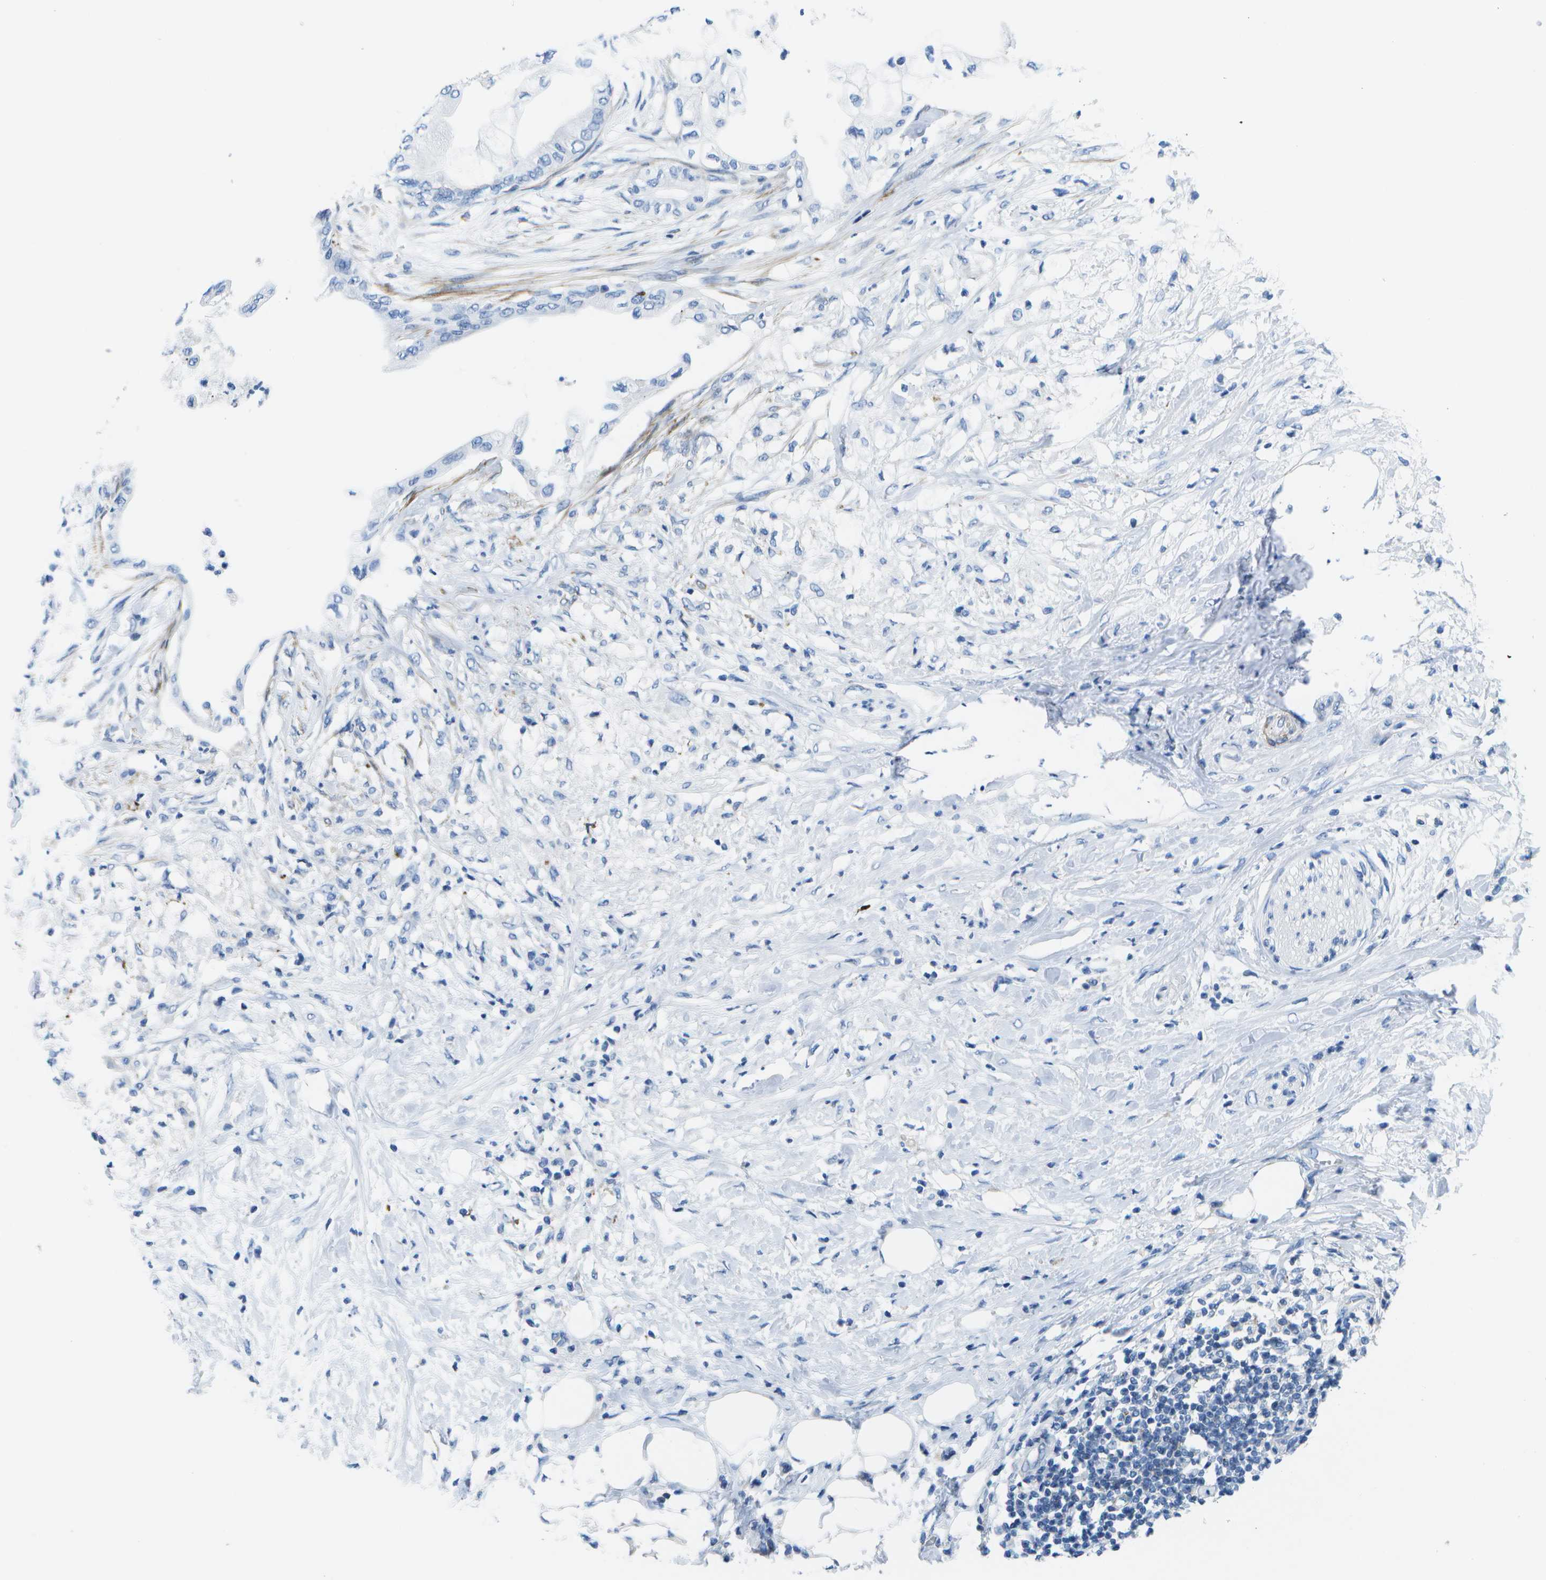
{"staining": {"intensity": "negative", "quantity": "none", "location": "none"}, "tissue": "pancreatic cancer", "cell_type": "Tumor cells", "image_type": "cancer", "snomed": [{"axis": "morphology", "description": "Normal tissue, NOS"}, {"axis": "morphology", "description": "Adenocarcinoma, NOS"}, {"axis": "topography", "description": "Pancreas"}, {"axis": "topography", "description": "Duodenum"}], "caption": "A photomicrograph of human adenocarcinoma (pancreatic) is negative for staining in tumor cells.", "gene": "ADGRG6", "patient": {"sex": "female", "age": 60}}